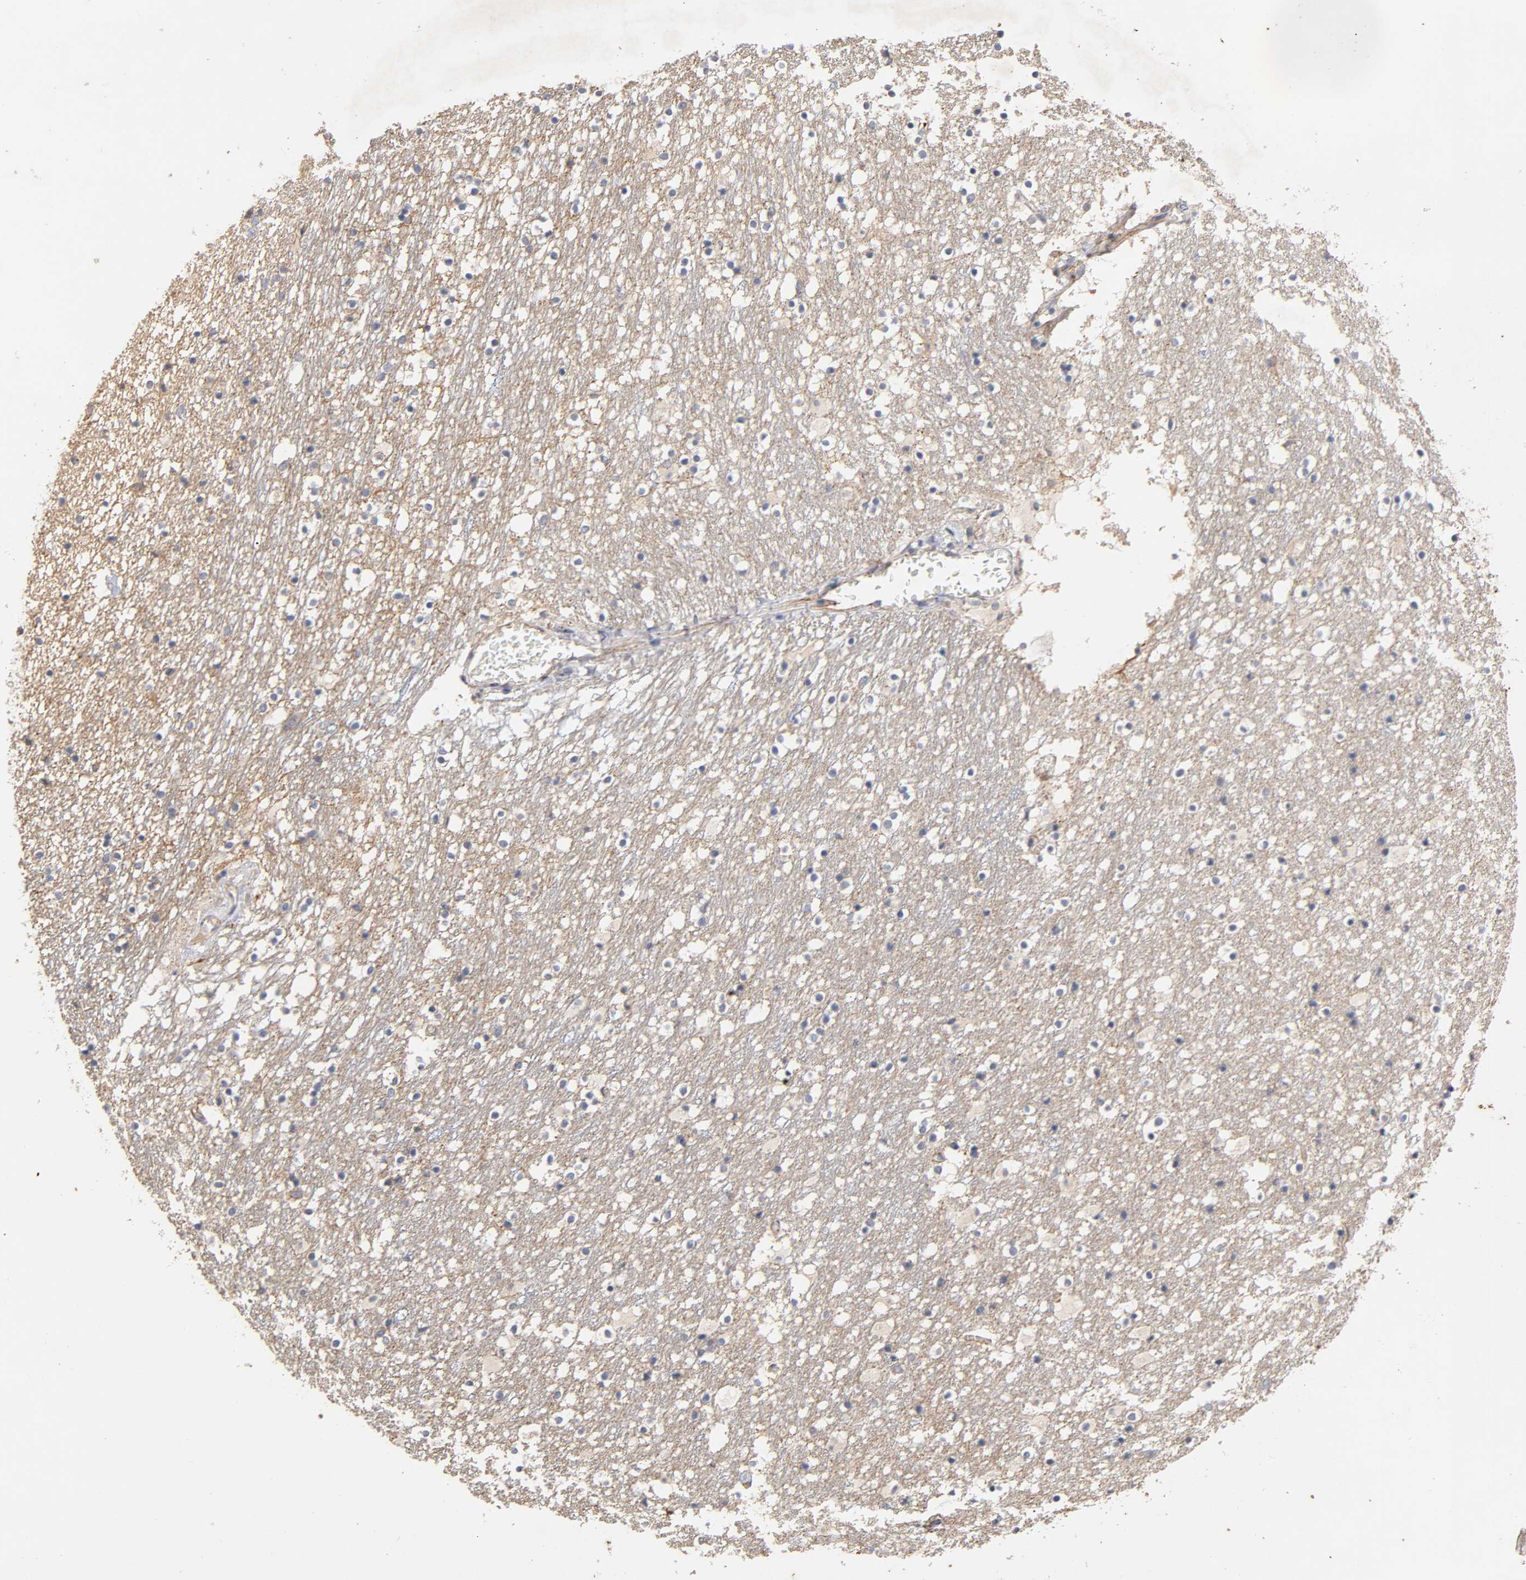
{"staining": {"intensity": "weak", "quantity": "25%-75%", "location": "cytoplasmic/membranous"}, "tissue": "caudate", "cell_type": "Glial cells", "image_type": "normal", "snomed": [{"axis": "morphology", "description": "Normal tissue, NOS"}, {"axis": "topography", "description": "Lateral ventricle wall"}], "caption": "Protein staining reveals weak cytoplasmic/membranous positivity in approximately 25%-75% of glial cells in normal caudate. The staining is performed using DAB (3,3'-diaminobenzidine) brown chromogen to label protein expression. The nuclei are counter-stained blue using hematoxylin.", "gene": "PDZD11", "patient": {"sex": "male", "age": 45}}